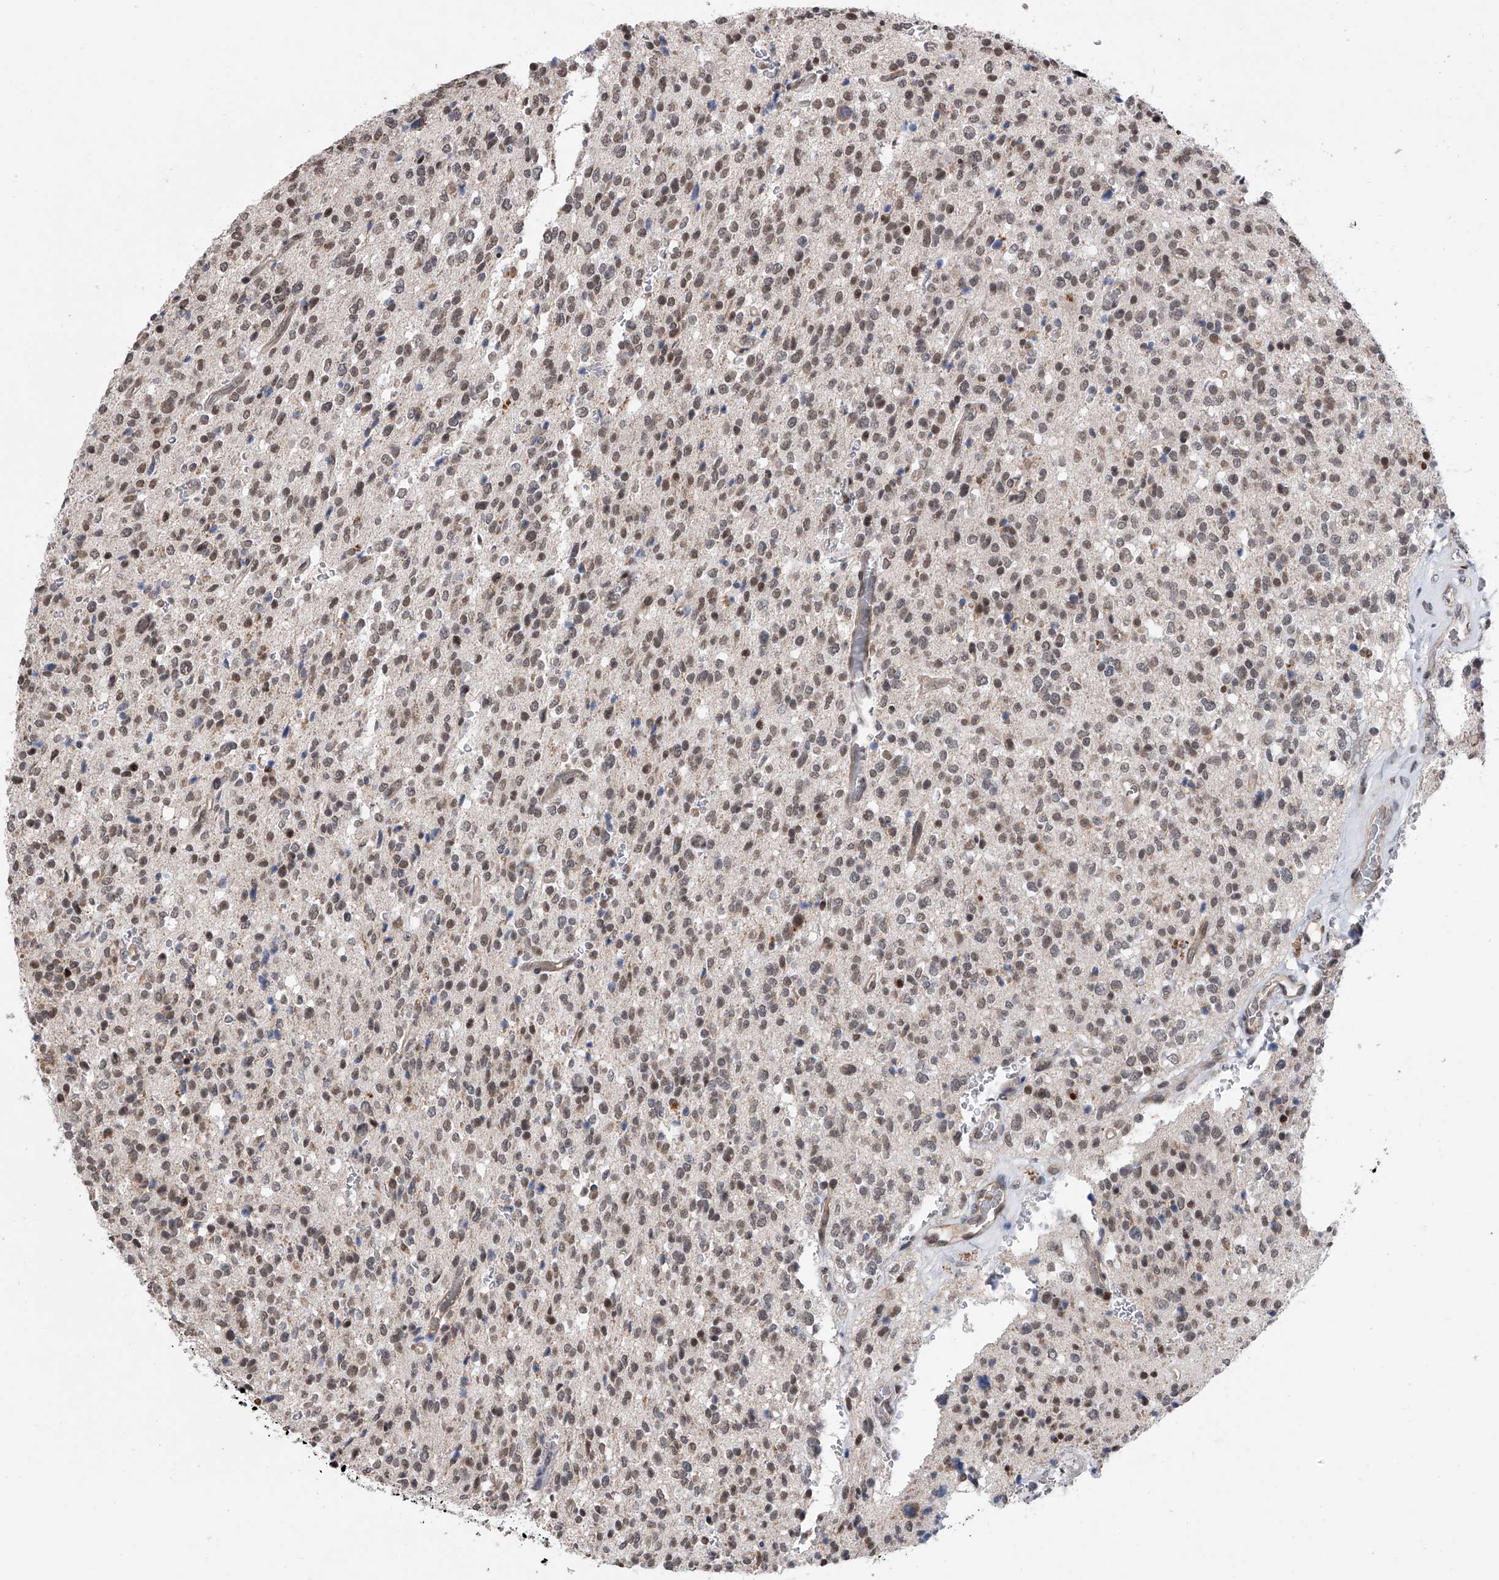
{"staining": {"intensity": "weak", "quantity": "25%-75%", "location": "nuclear"}, "tissue": "glioma", "cell_type": "Tumor cells", "image_type": "cancer", "snomed": [{"axis": "morphology", "description": "Glioma, malignant, High grade"}, {"axis": "topography", "description": "Brain"}], "caption": "Brown immunohistochemical staining in human malignant glioma (high-grade) reveals weak nuclear staining in about 25%-75% of tumor cells.", "gene": "ZNF426", "patient": {"sex": "male", "age": 34}}